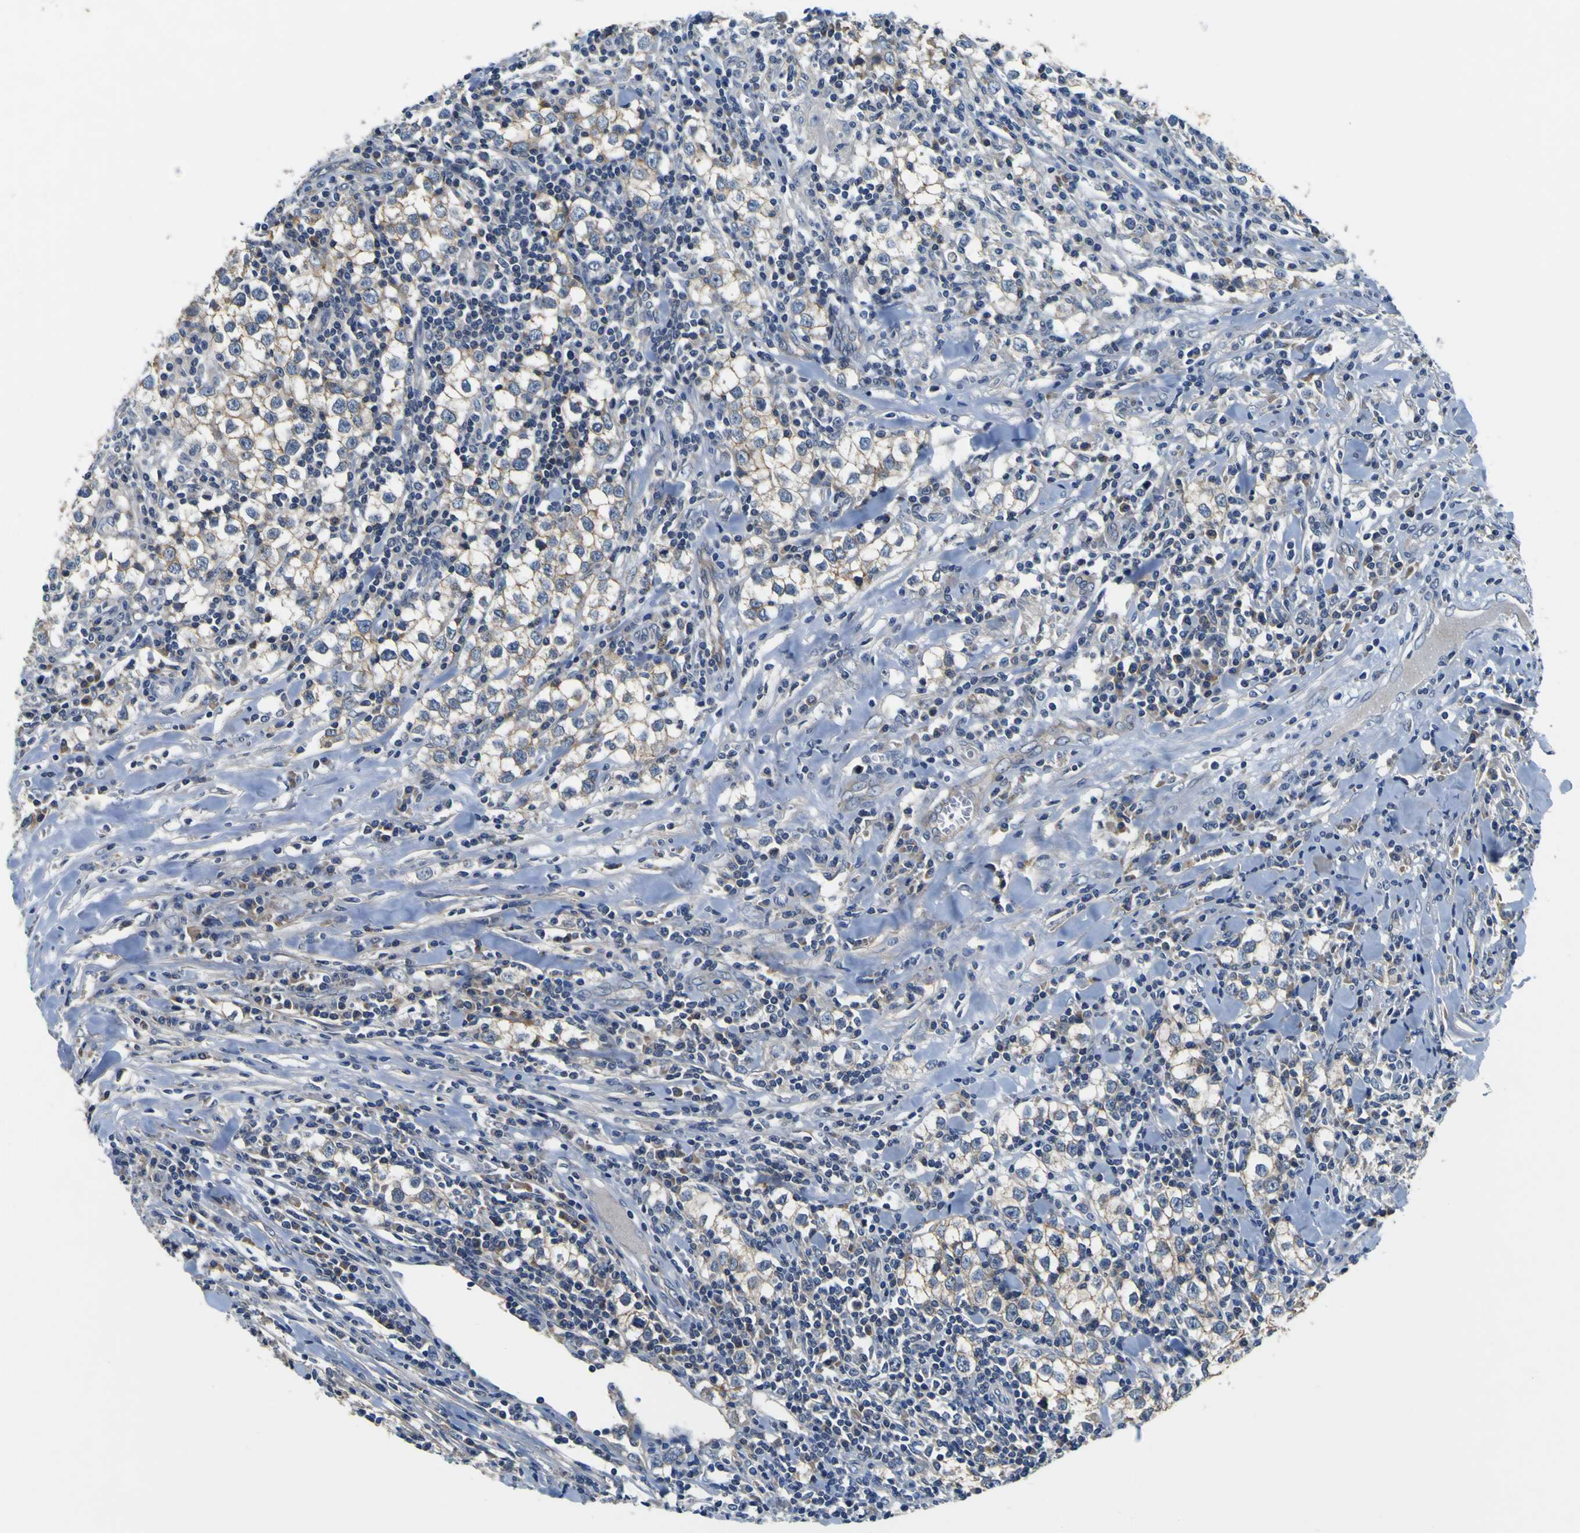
{"staining": {"intensity": "weak", "quantity": "25%-75%", "location": "cytoplasmic/membranous"}, "tissue": "testis cancer", "cell_type": "Tumor cells", "image_type": "cancer", "snomed": [{"axis": "morphology", "description": "Seminoma, NOS"}, {"axis": "morphology", "description": "Carcinoma, Embryonal, NOS"}, {"axis": "topography", "description": "Testis"}], "caption": "Human testis embryonal carcinoma stained with a brown dye shows weak cytoplasmic/membranous positive positivity in about 25%-75% of tumor cells.", "gene": "EPHB4", "patient": {"sex": "male", "age": 36}}